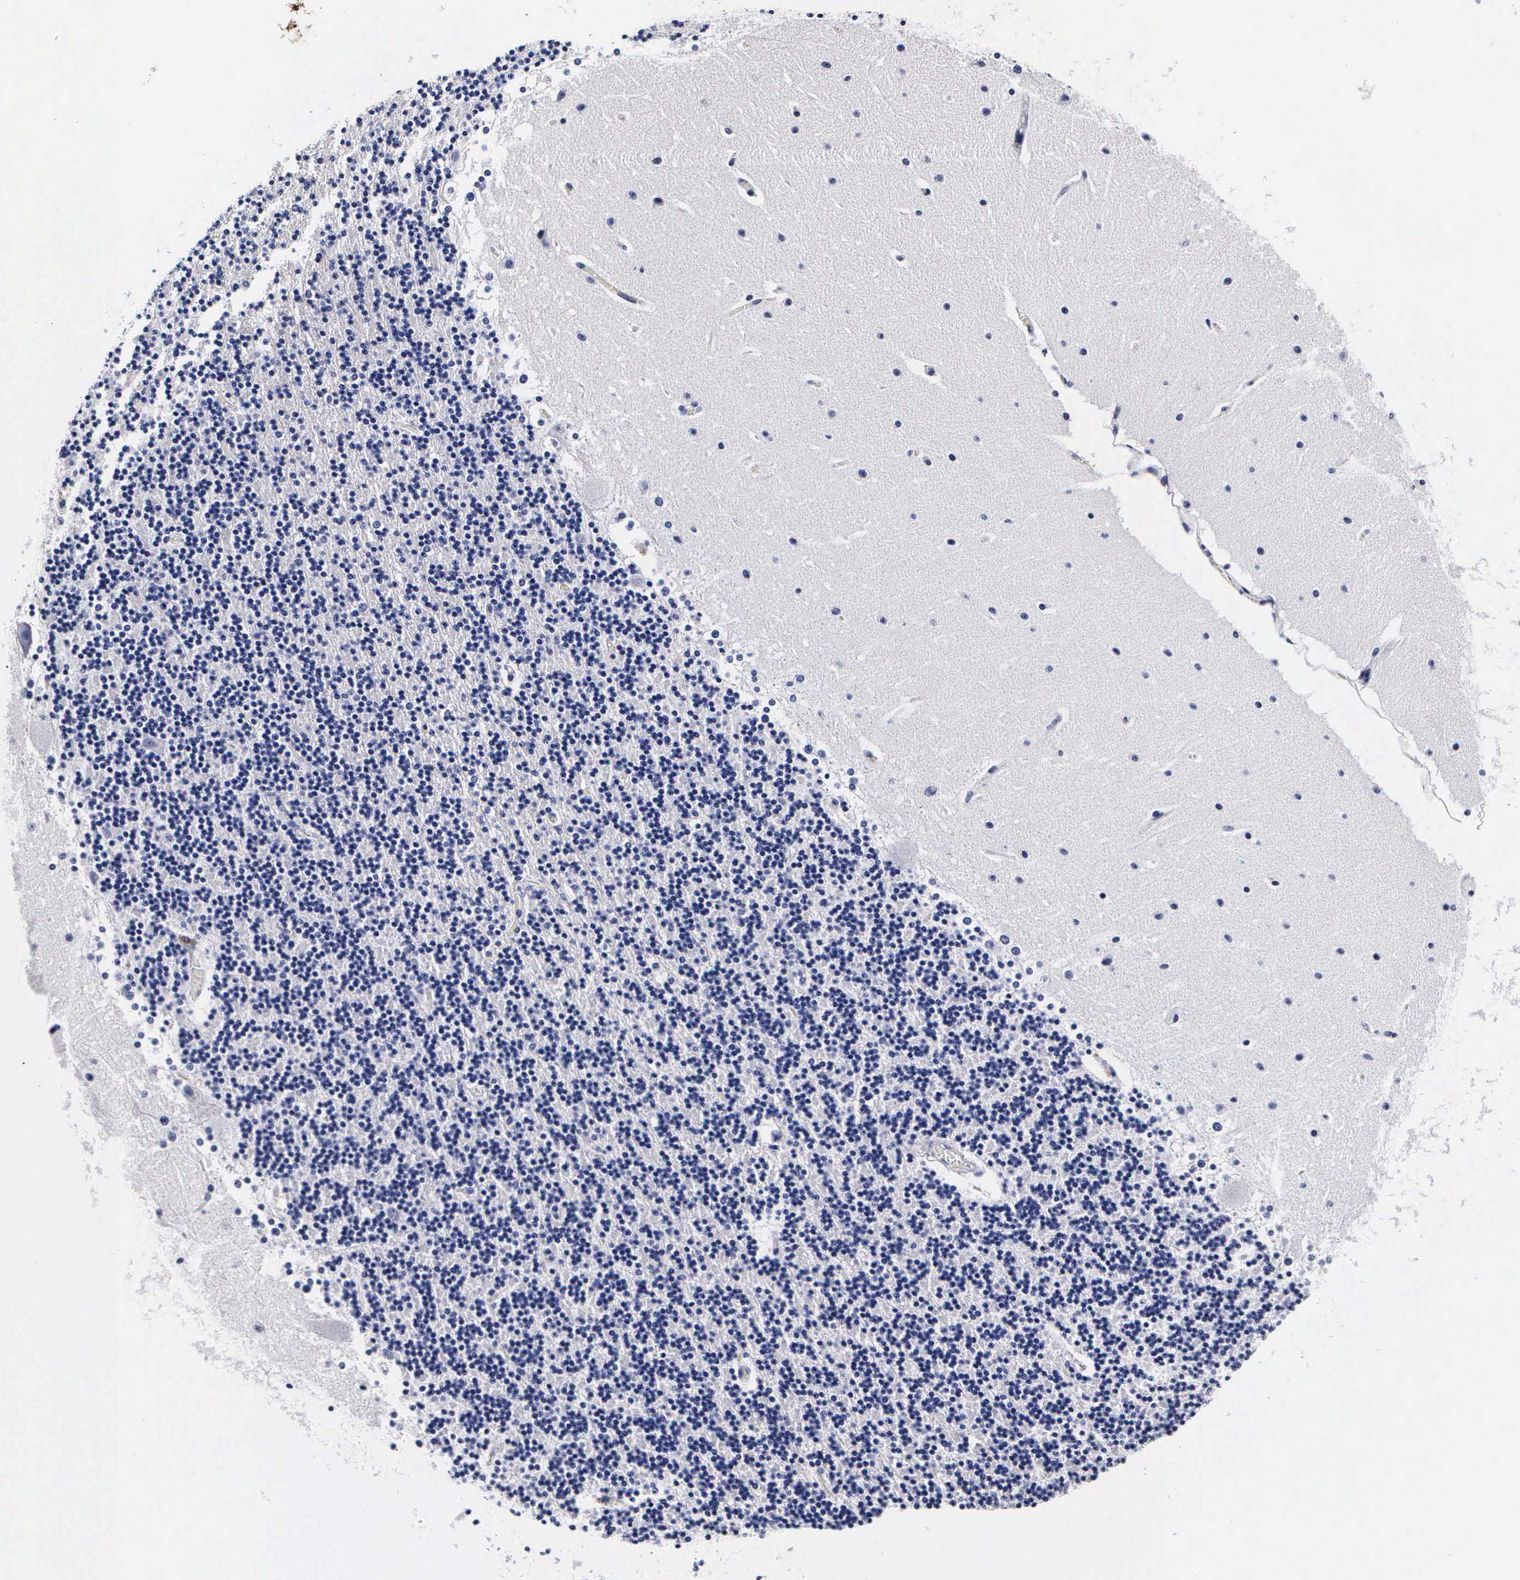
{"staining": {"intensity": "negative", "quantity": "none", "location": "none"}, "tissue": "cerebellum", "cell_type": "Cells in granular layer", "image_type": "normal", "snomed": [{"axis": "morphology", "description": "Normal tissue, NOS"}, {"axis": "topography", "description": "Cerebellum"}], "caption": "A high-resolution histopathology image shows IHC staining of normal cerebellum, which demonstrates no significant positivity in cells in granular layer. Brightfield microscopy of immunohistochemistry stained with DAB (3,3'-diaminobenzidine) (brown) and hematoxylin (blue), captured at high magnification.", "gene": "RNASE6", "patient": {"sex": "female", "age": 19}}